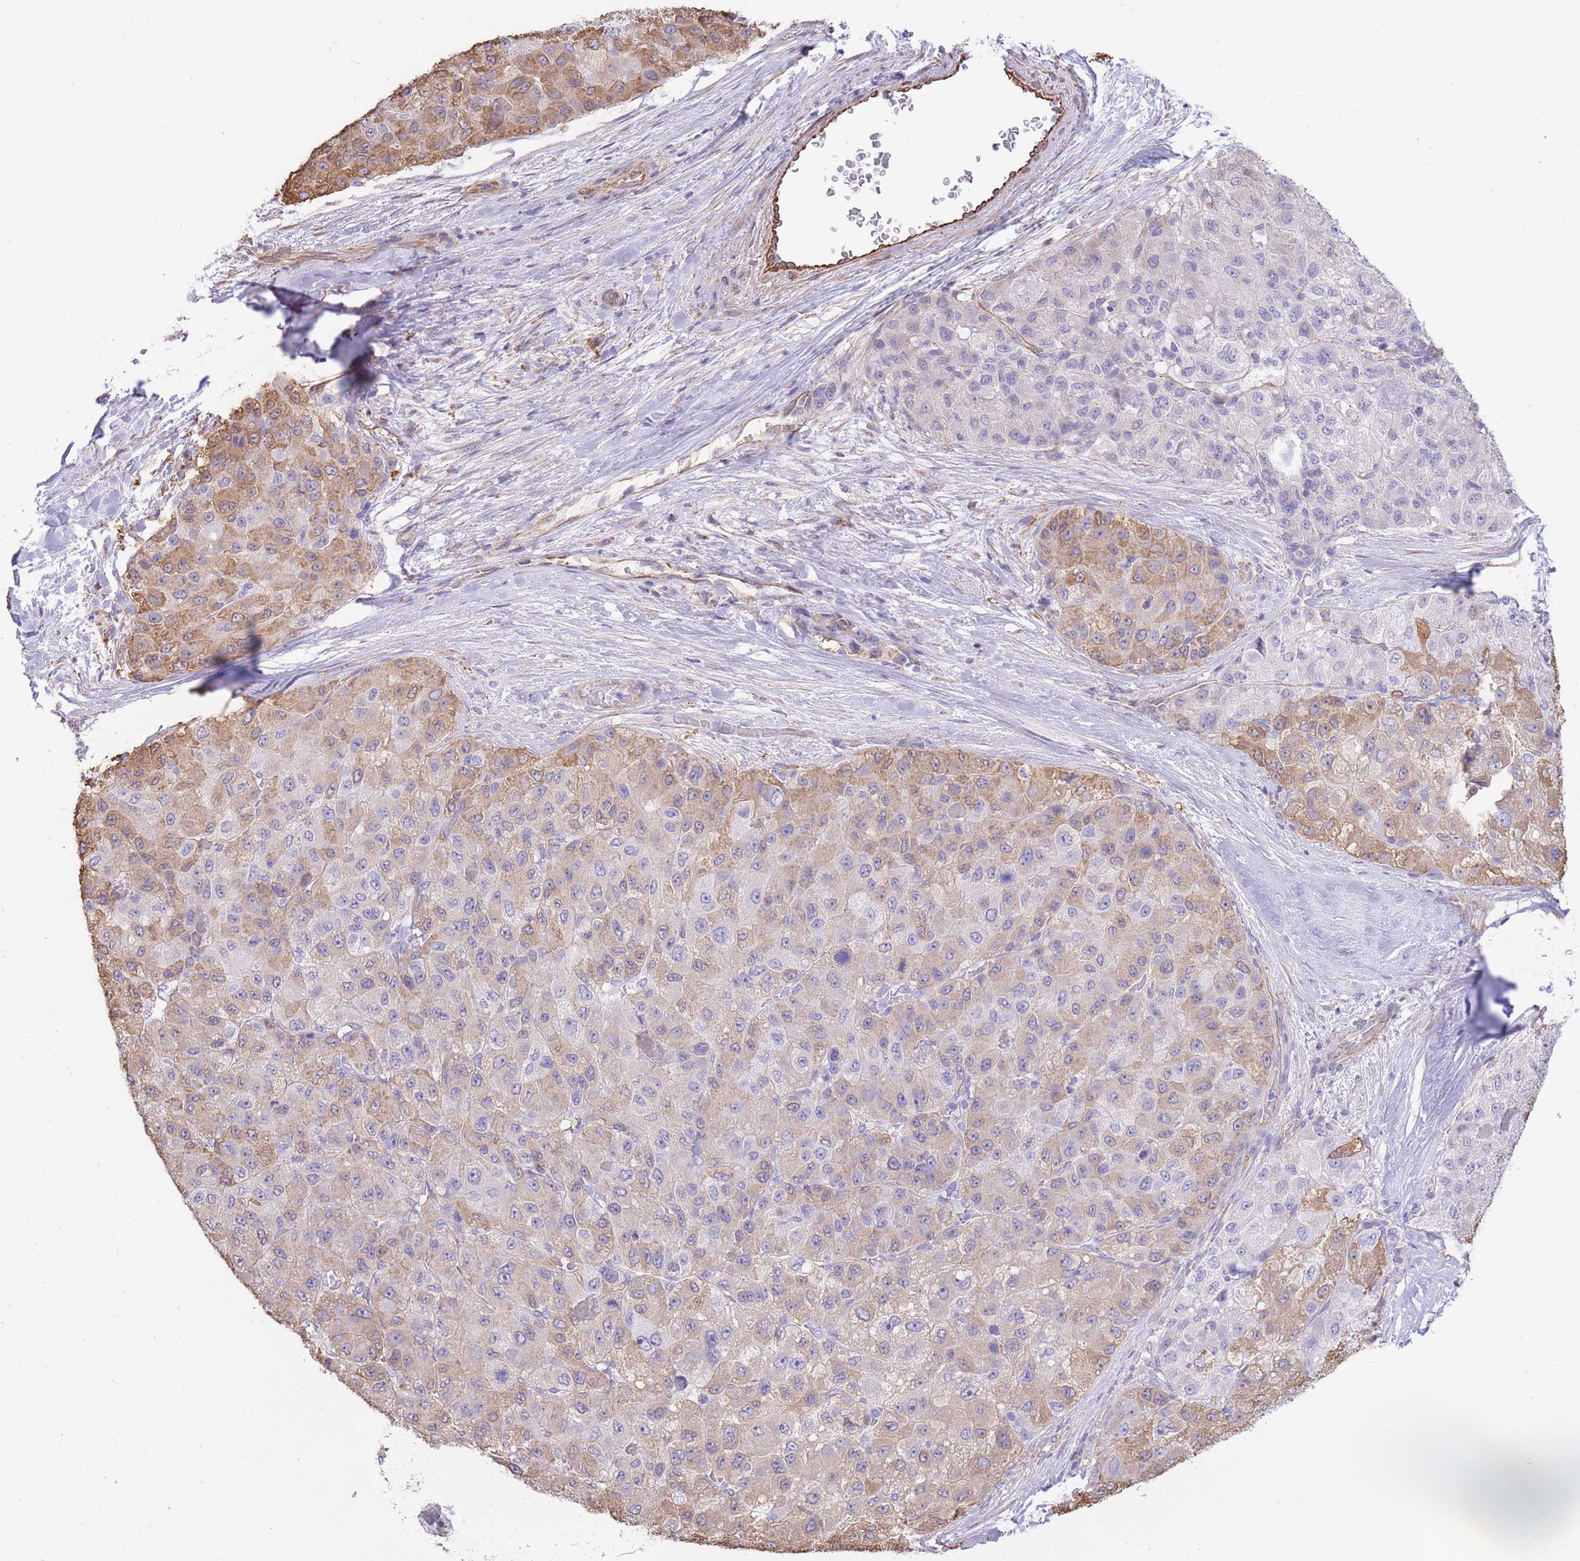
{"staining": {"intensity": "moderate", "quantity": "25%-75%", "location": "cytoplasmic/membranous"}, "tissue": "liver cancer", "cell_type": "Tumor cells", "image_type": "cancer", "snomed": [{"axis": "morphology", "description": "Carcinoma, Hepatocellular, NOS"}, {"axis": "topography", "description": "Liver"}], "caption": "This image shows immunohistochemistry staining of human liver cancer, with medium moderate cytoplasmic/membranous positivity in about 25%-75% of tumor cells.", "gene": "PSG8", "patient": {"sex": "male", "age": 80}}